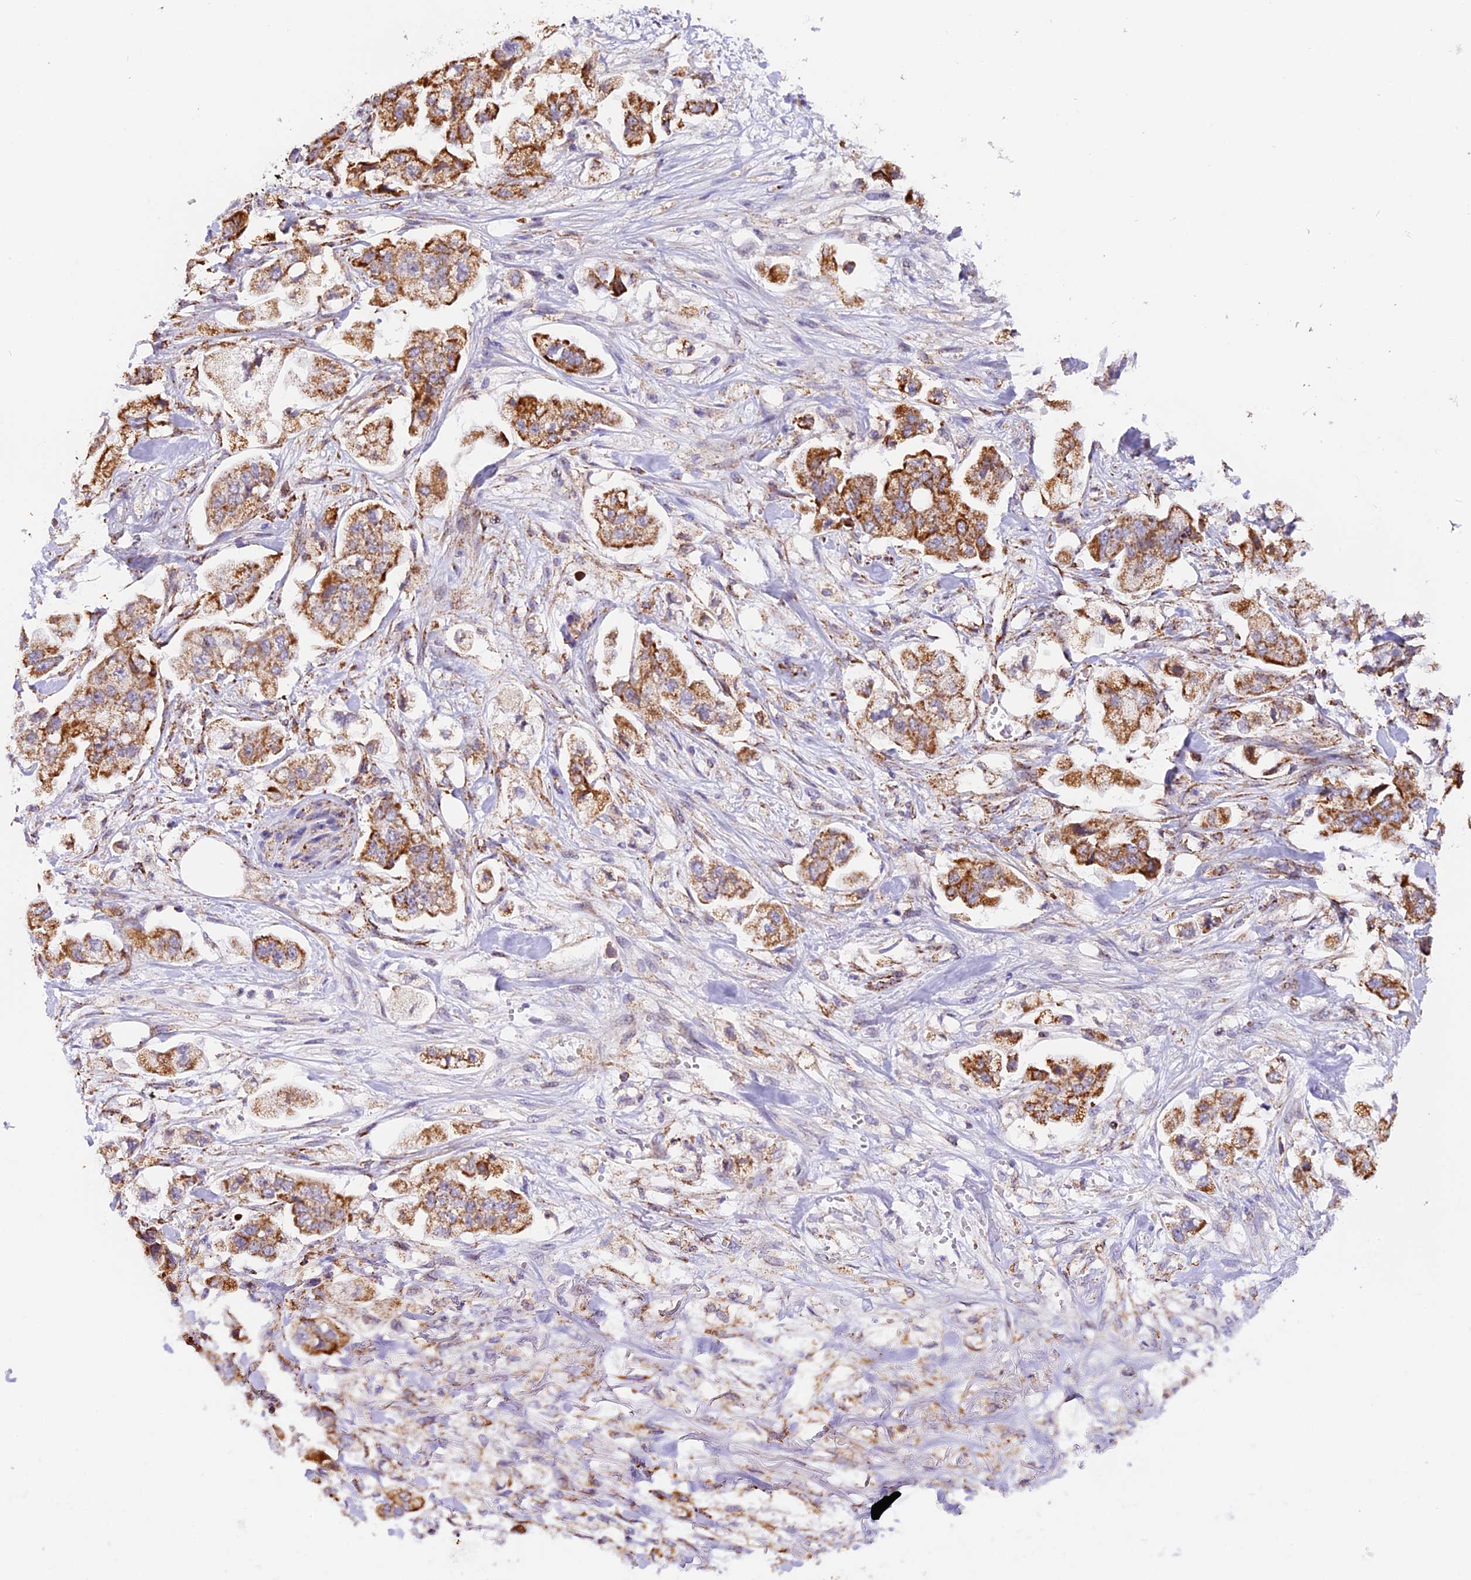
{"staining": {"intensity": "strong", "quantity": ">75%", "location": "cytoplasmic/membranous"}, "tissue": "stomach cancer", "cell_type": "Tumor cells", "image_type": "cancer", "snomed": [{"axis": "morphology", "description": "Adenocarcinoma, NOS"}, {"axis": "topography", "description": "Stomach"}], "caption": "A histopathology image of stomach adenocarcinoma stained for a protein reveals strong cytoplasmic/membranous brown staining in tumor cells.", "gene": "NDUFA8", "patient": {"sex": "male", "age": 62}}